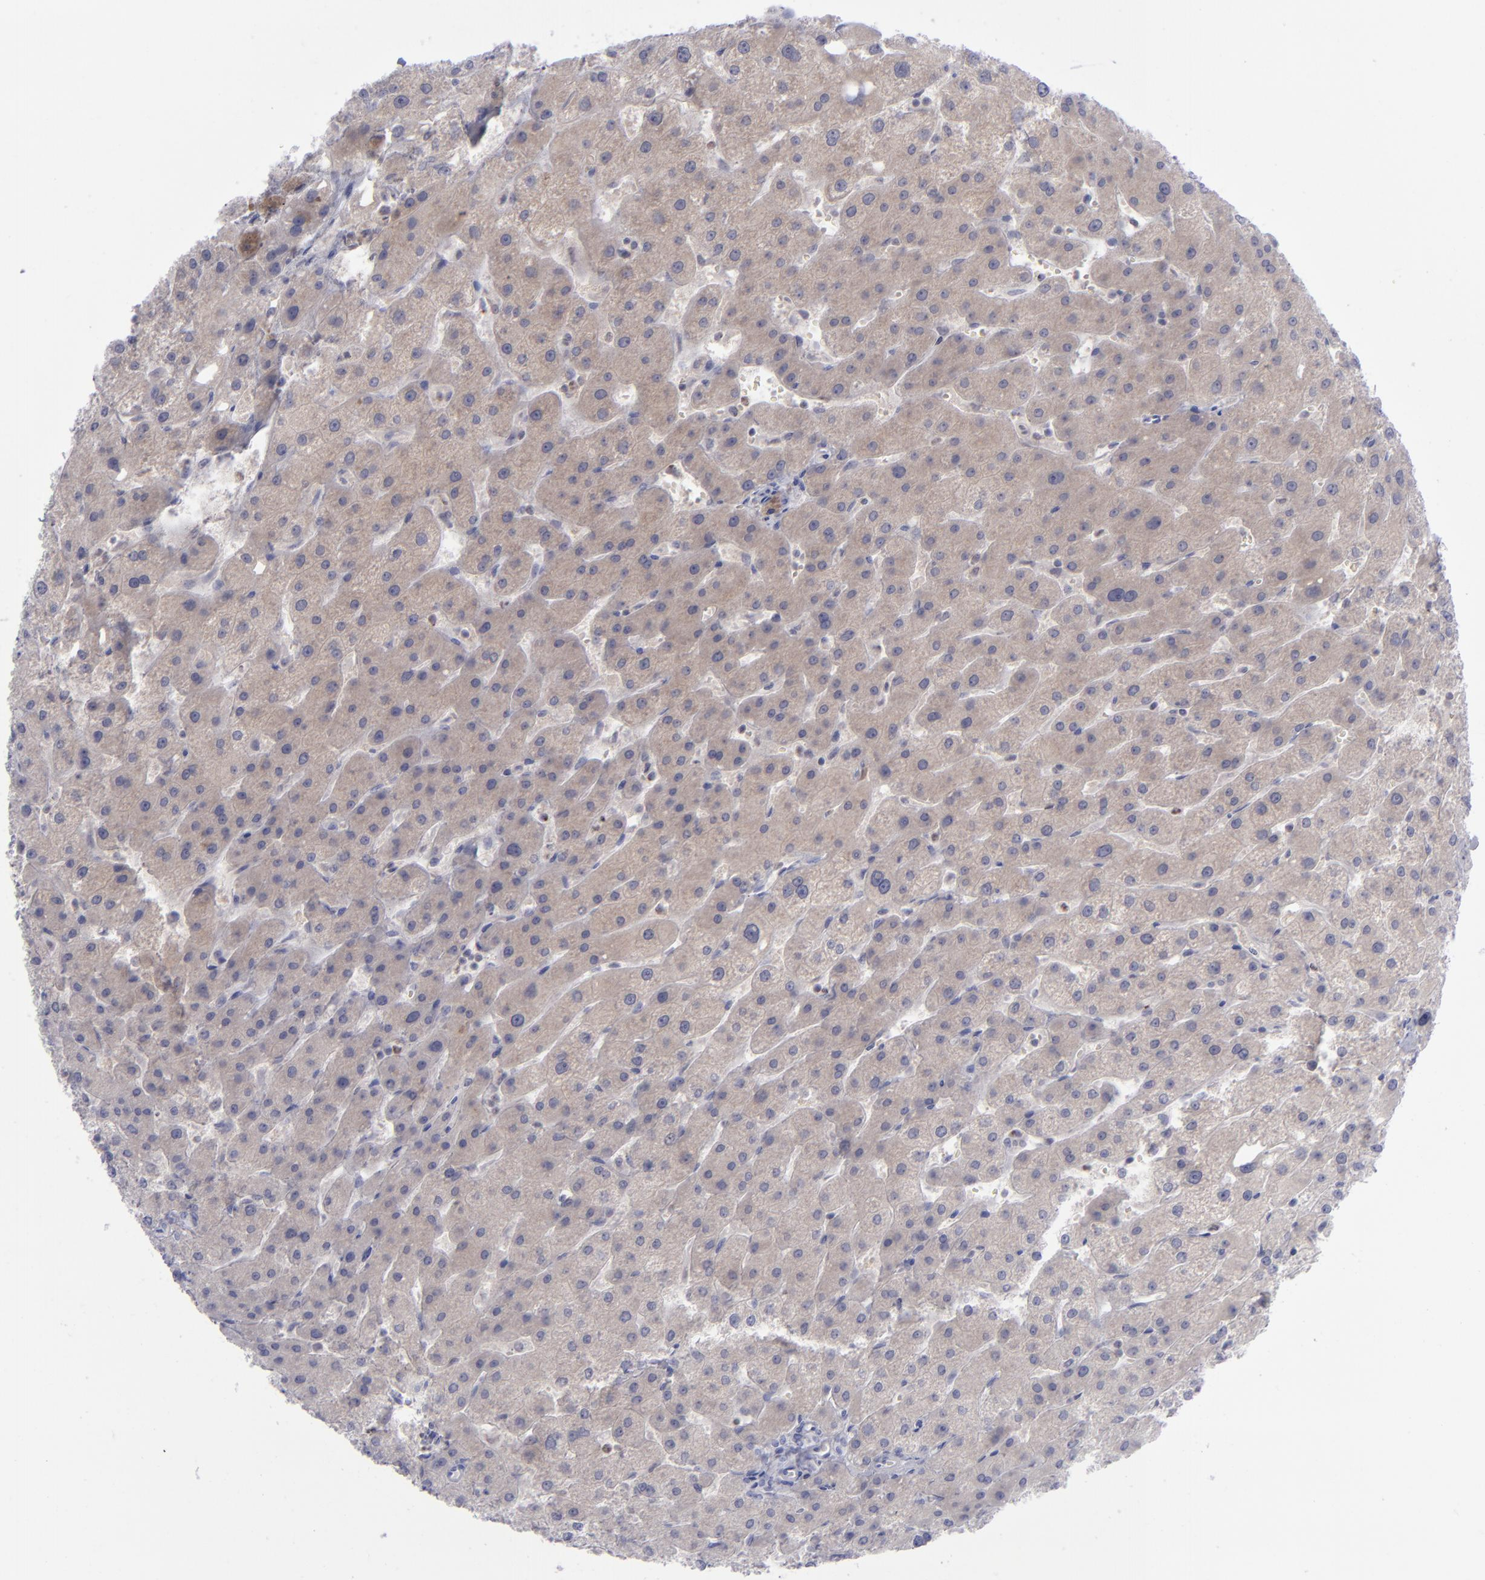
{"staining": {"intensity": "negative", "quantity": "none", "location": "none"}, "tissue": "liver", "cell_type": "Cholangiocytes", "image_type": "normal", "snomed": [{"axis": "morphology", "description": "Normal tissue, NOS"}, {"axis": "topography", "description": "Liver"}], "caption": "Immunohistochemistry of benign human liver displays no staining in cholangiocytes.", "gene": "AURKA", "patient": {"sex": "male", "age": 67}}